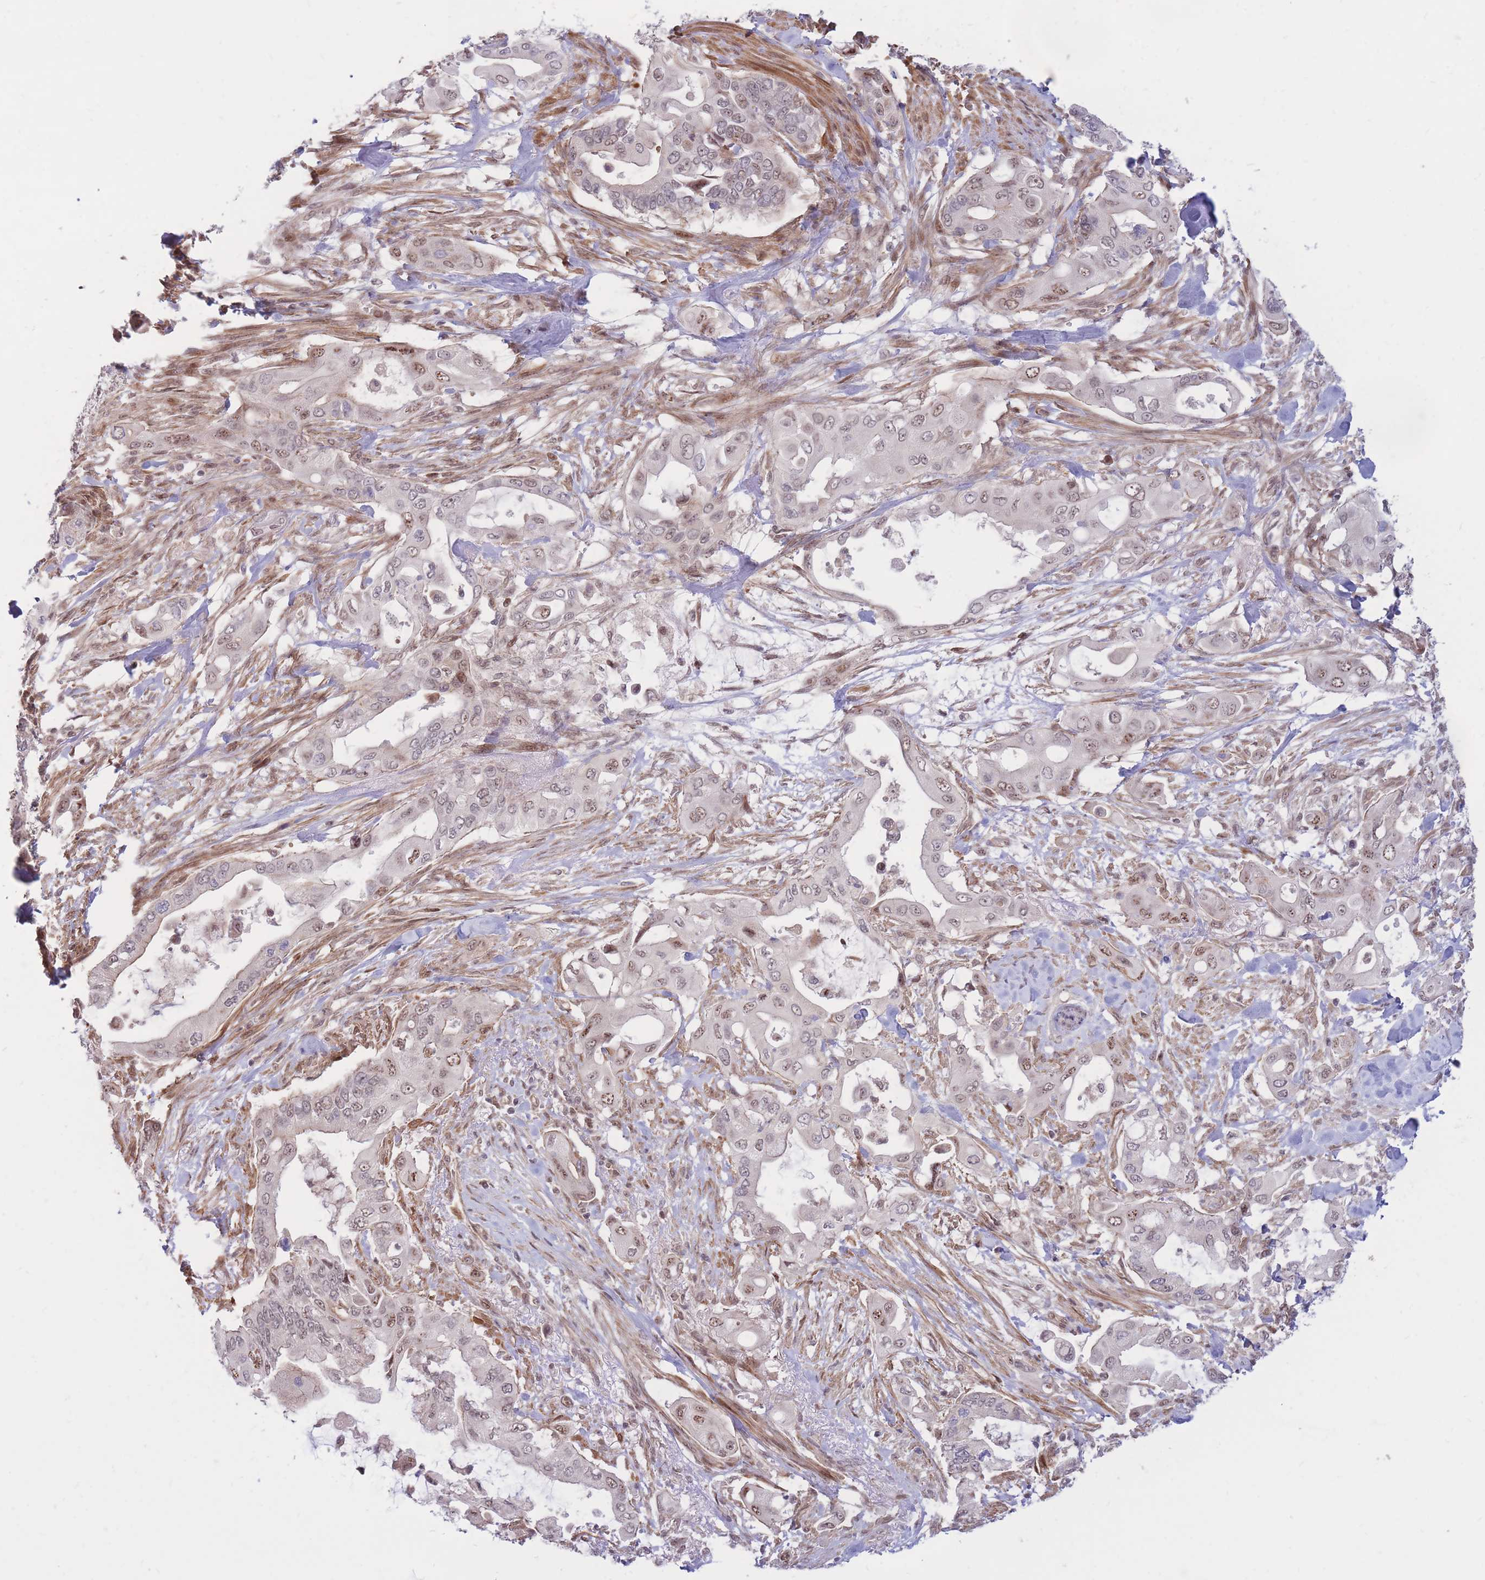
{"staining": {"intensity": "moderate", "quantity": "25%-75%", "location": "cytoplasmic/membranous,nuclear"}, "tissue": "pancreatic cancer", "cell_type": "Tumor cells", "image_type": "cancer", "snomed": [{"axis": "morphology", "description": "Adenocarcinoma, NOS"}, {"axis": "topography", "description": "Pancreas"}], "caption": "The image displays staining of adenocarcinoma (pancreatic), revealing moderate cytoplasmic/membranous and nuclear protein expression (brown color) within tumor cells.", "gene": "ERICH6B", "patient": {"sex": "male", "age": 57}}